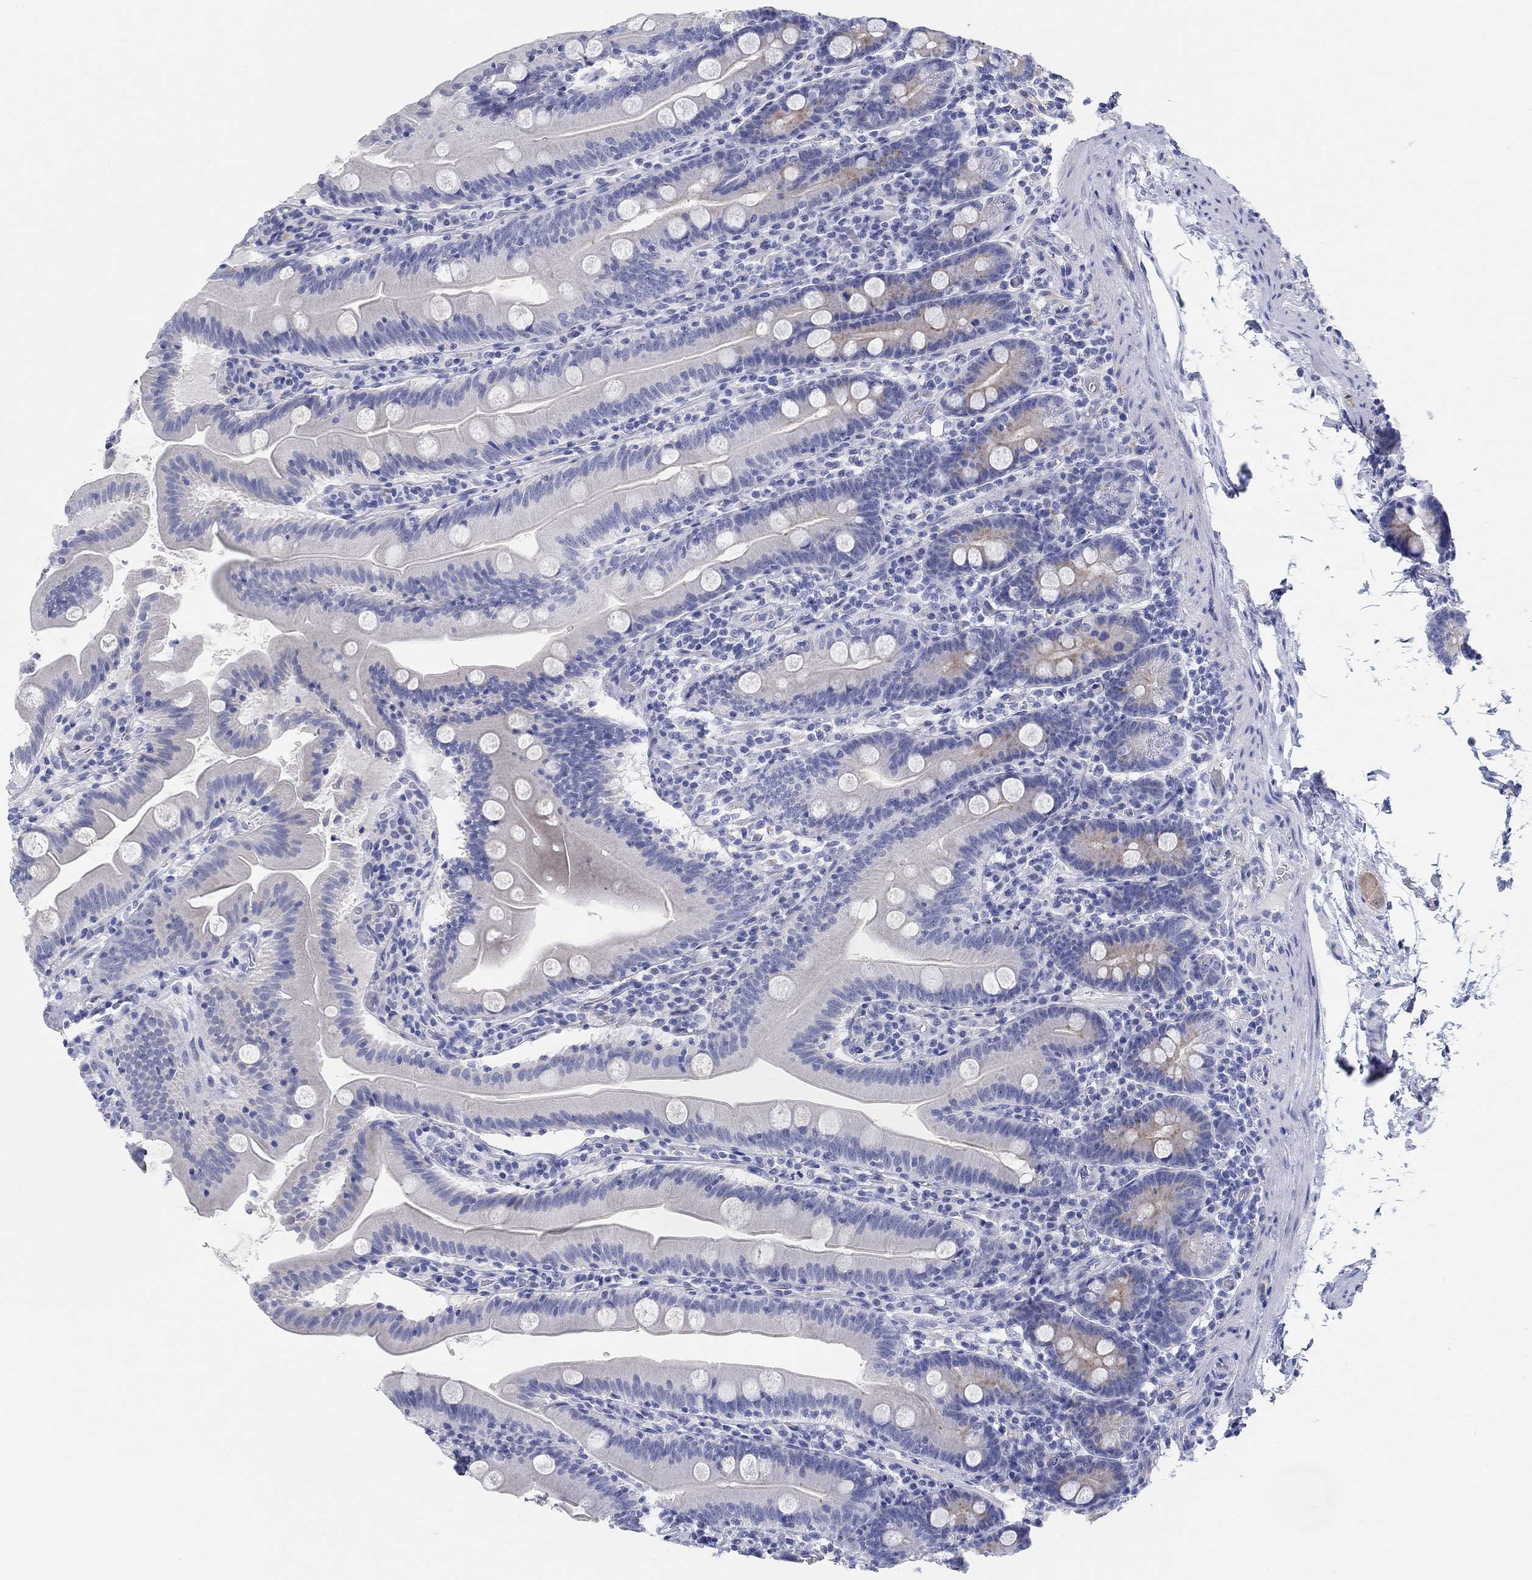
{"staining": {"intensity": "weak", "quantity": "<25%", "location": "cytoplasmic/membranous"}, "tissue": "small intestine", "cell_type": "Glandular cells", "image_type": "normal", "snomed": [{"axis": "morphology", "description": "Normal tissue, NOS"}, {"axis": "topography", "description": "Small intestine"}], "caption": "Normal small intestine was stained to show a protein in brown. There is no significant positivity in glandular cells. (Stains: DAB IHC with hematoxylin counter stain, Microscopy: brightfield microscopy at high magnification).", "gene": "GRIA3", "patient": {"sex": "male", "age": 37}}